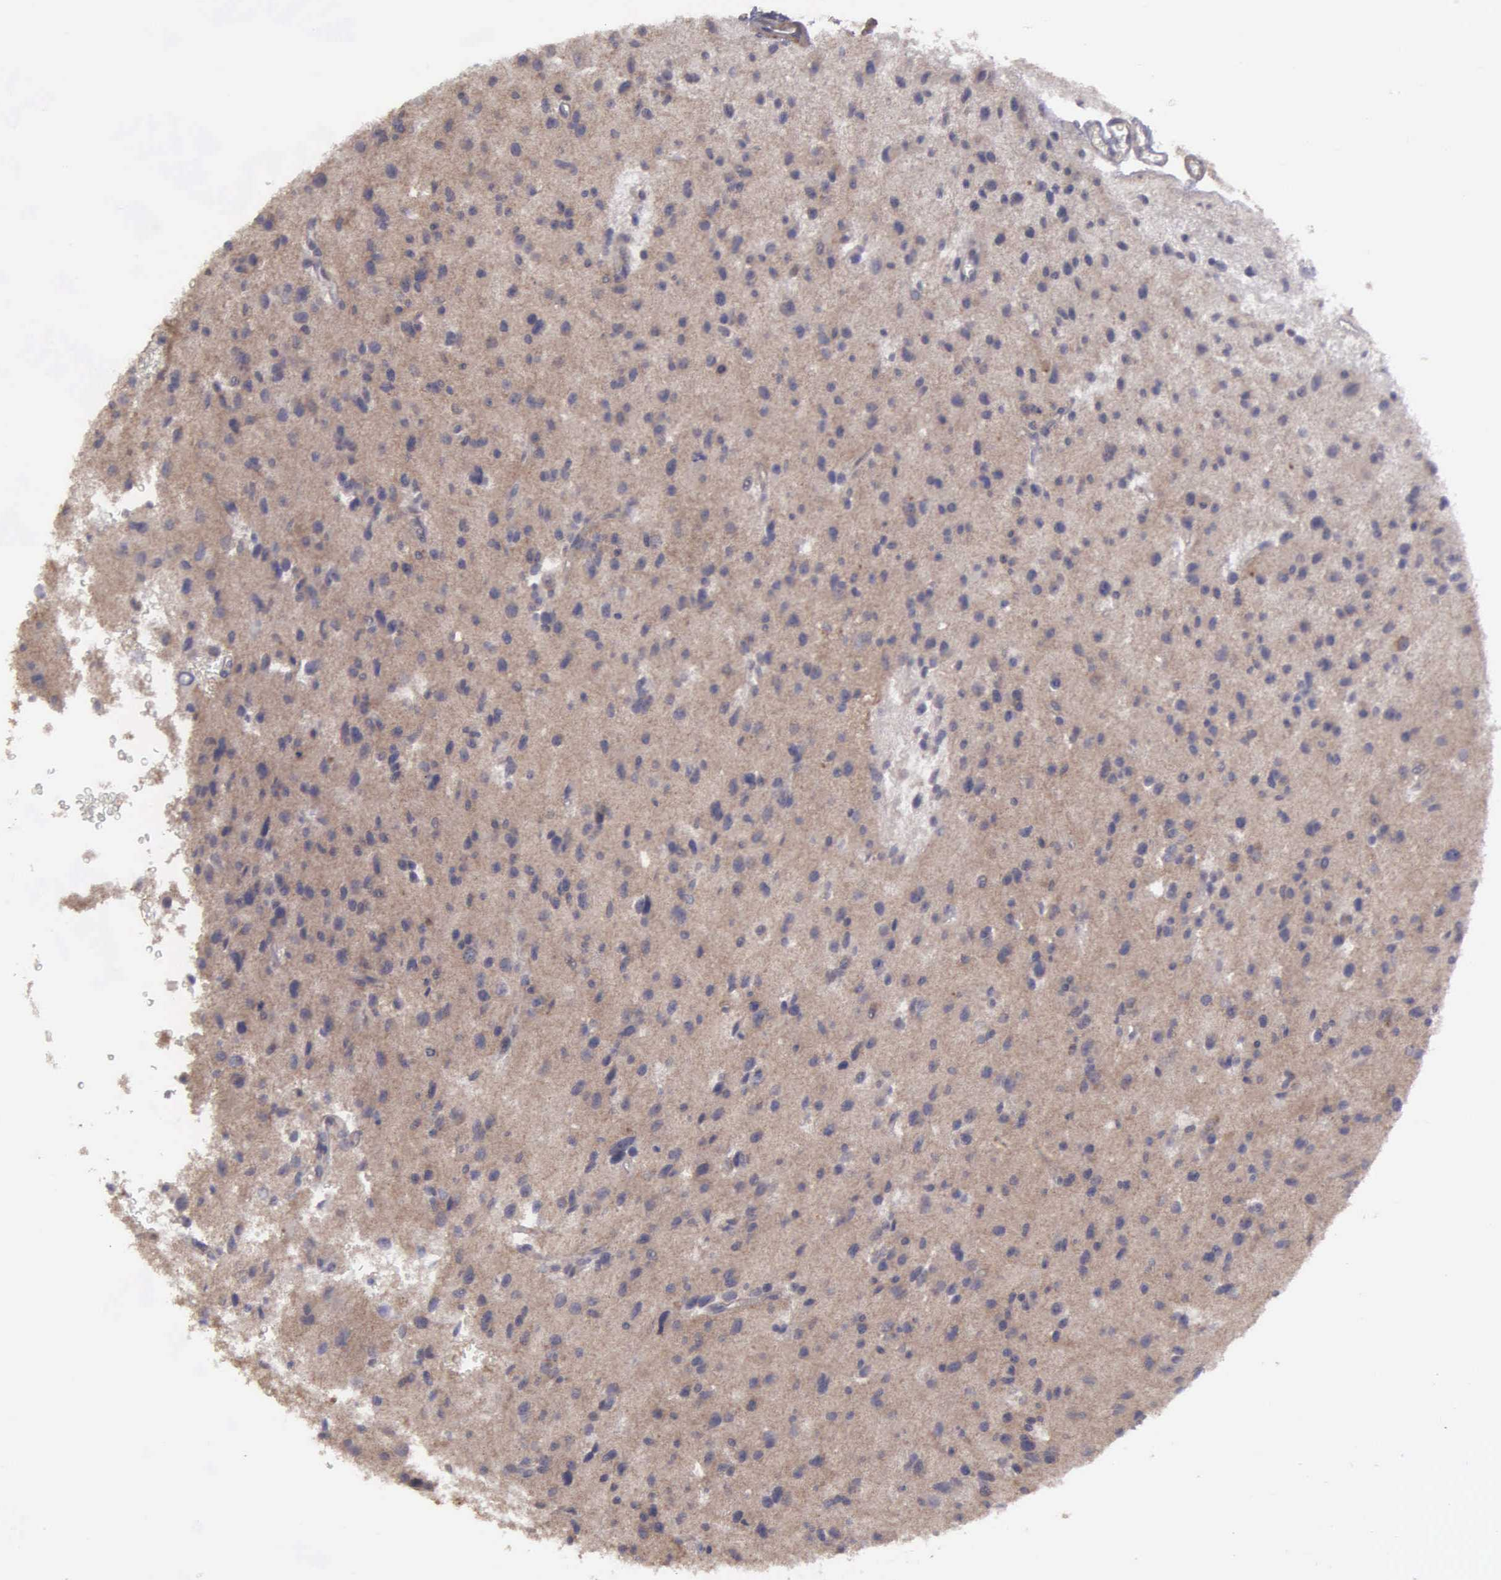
{"staining": {"intensity": "weak", "quantity": "25%-75%", "location": "cytoplasmic/membranous"}, "tissue": "glioma", "cell_type": "Tumor cells", "image_type": "cancer", "snomed": [{"axis": "morphology", "description": "Glioma, malignant, Low grade"}, {"axis": "topography", "description": "Brain"}], "caption": "The image demonstrates staining of glioma, revealing weak cytoplasmic/membranous protein expression (brown color) within tumor cells. The staining is performed using DAB (3,3'-diaminobenzidine) brown chromogen to label protein expression. The nuclei are counter-stained blue using hematoxylin.", "gene": "RTL10", "patient": {"sex": "female", "age": 46}}